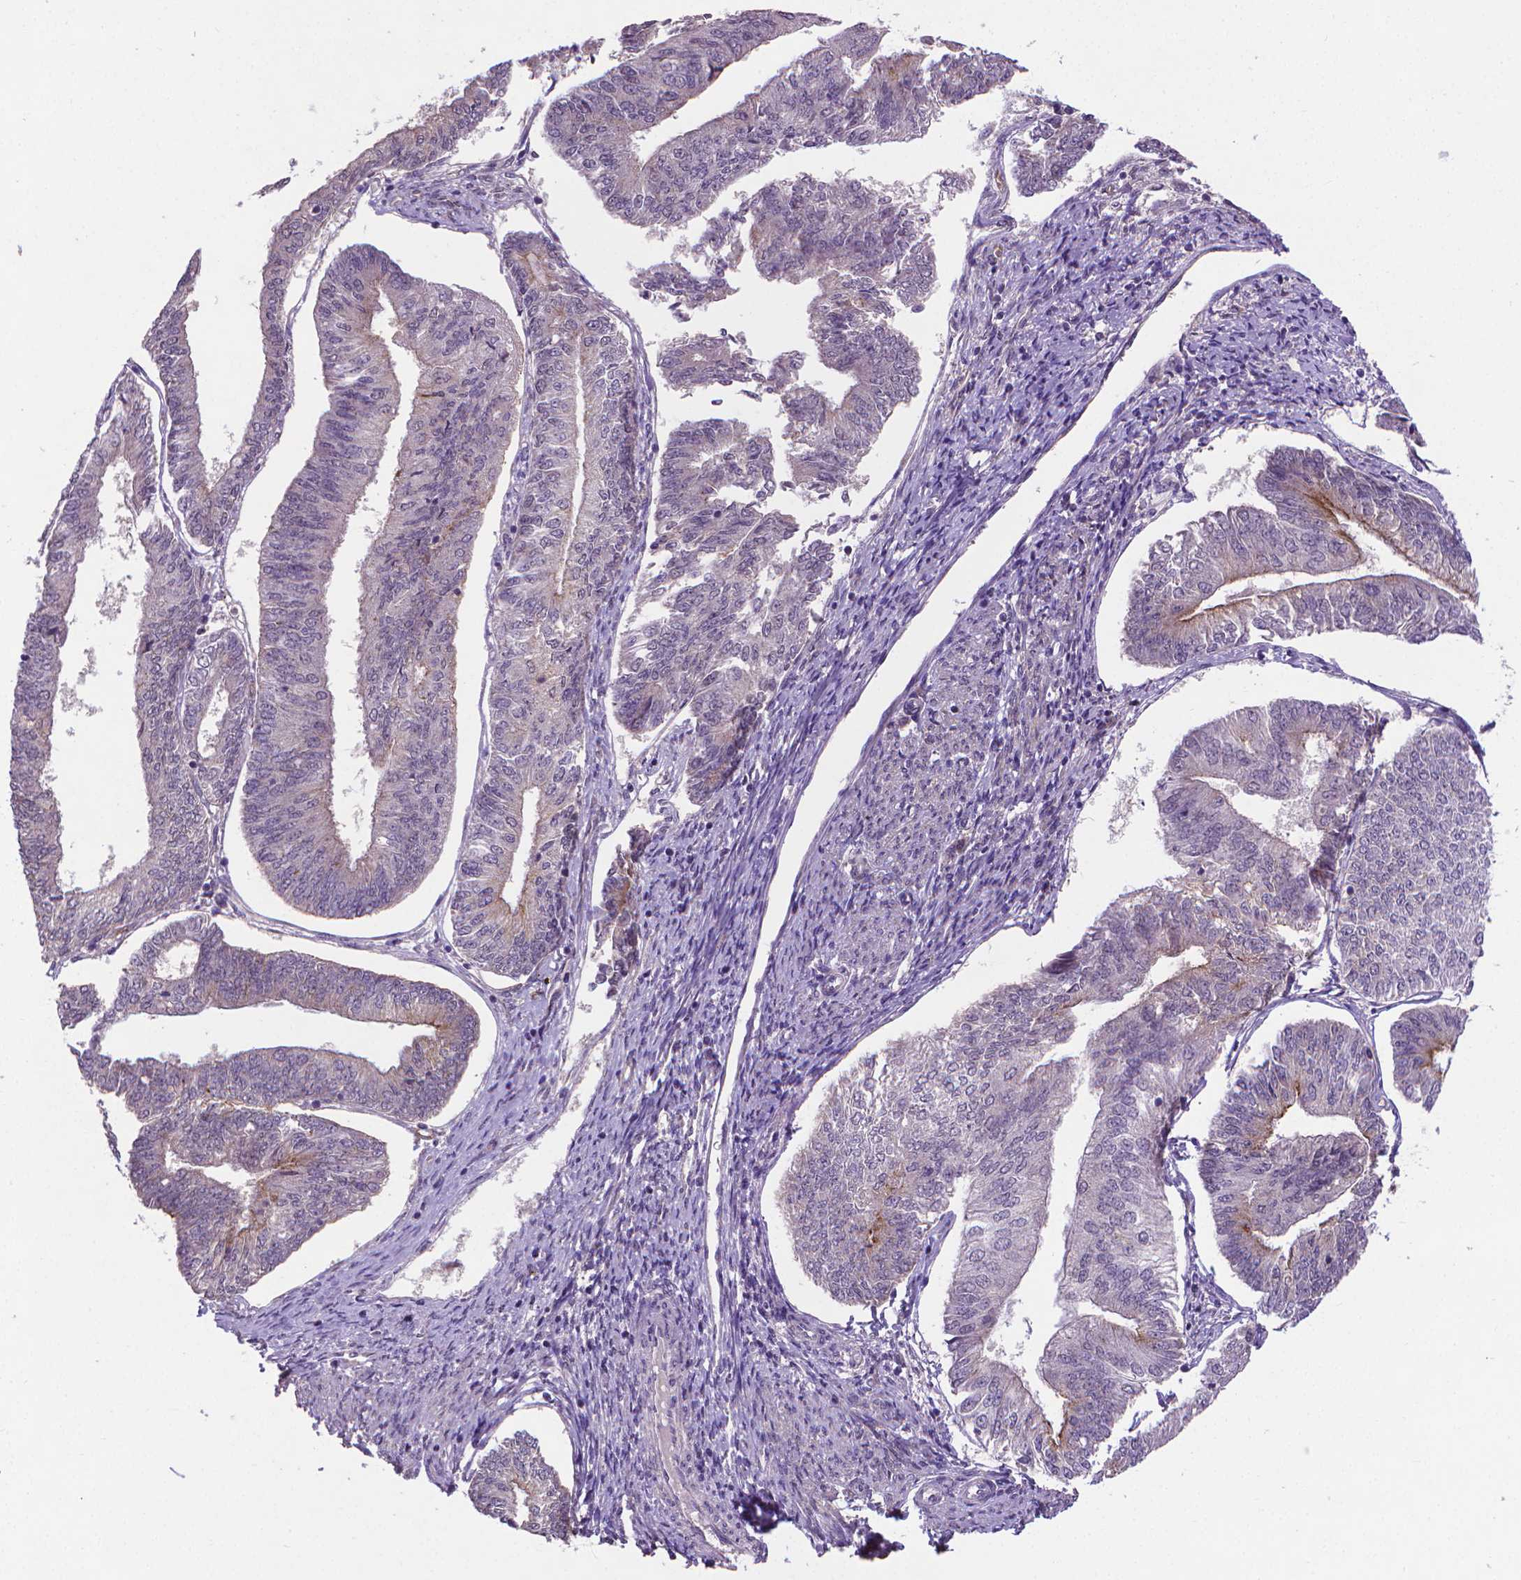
{"staining": {"intensity": "weak", "quantity": "<25%", "location": "cytoplasmic/membranous"}, "tissue": "endometrial cancer", "cell_type": "Tumor cells", "image_type": "cancer", "snomed": [{"axis": "morphology", "description": "Adenocarcinoma, NOS"}, {"axis": "topography", "description": "Endometrium"}], "caption": "A histopathology image of human endometrial cancer is negative for staining in tumor cells.", "gene": "GPR63", "patient": {"sex": "female", "age": 58}}